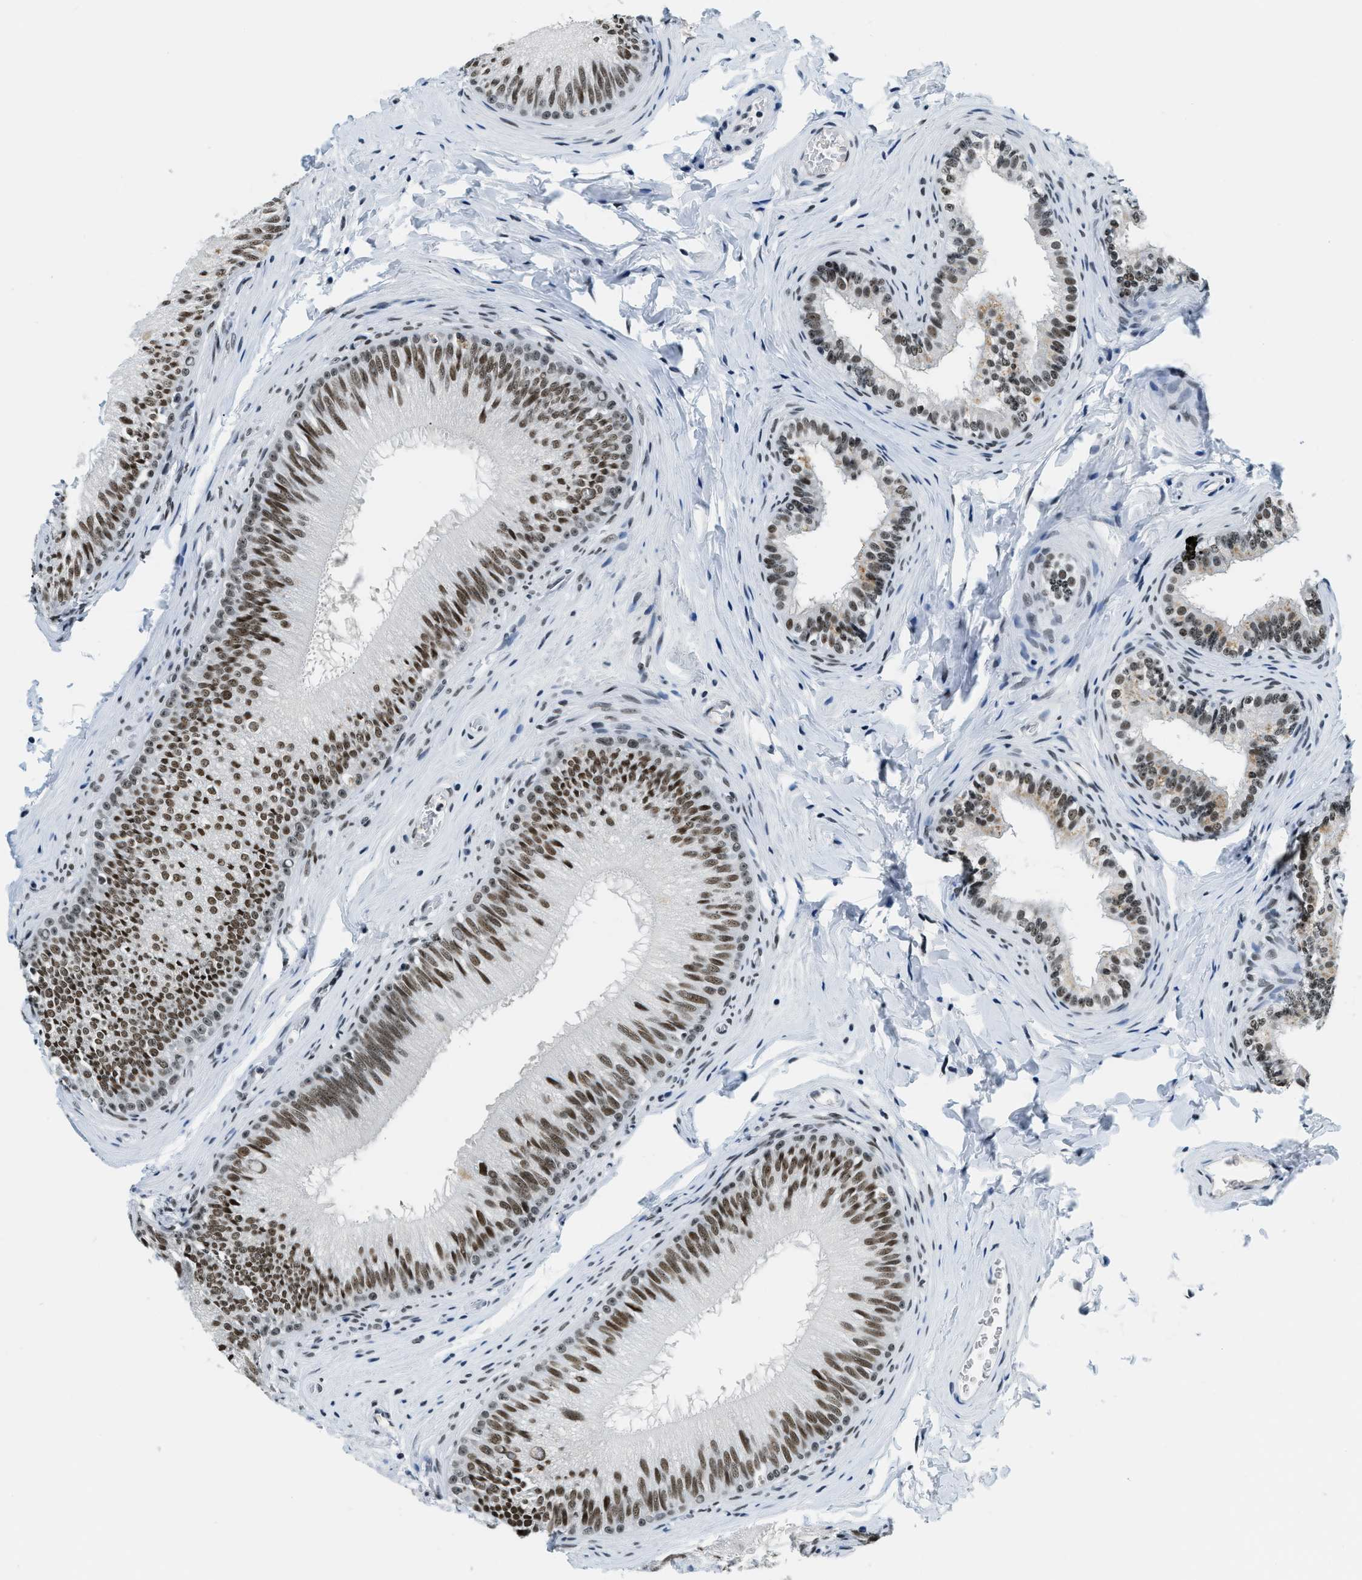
{"staining": {"intensity": "strong", "quantity": ">75%", "location": "nuclear"}, "tissue": "epididymis", "cell_type": "Glandular cells", "image_type": "normal", "snomed": [{"axis": "morphology", "description": "Normal tissue, NOS"}, {"axis": "topography", "description": "Testis"}, {"axis": "topography", "description": "Epididymis"}], "caption": "IHC (DAB) staining of normal epididymis exhibits strong nuclear protein staining in about >75% of glandular cells. The protein of interest is stained brown, and the nuclei are stained in blue (DAB IHC with brightfield microscopy, high magnification).", "gene": "TOP1", "patient": {"sex": "male", "age": 36}}